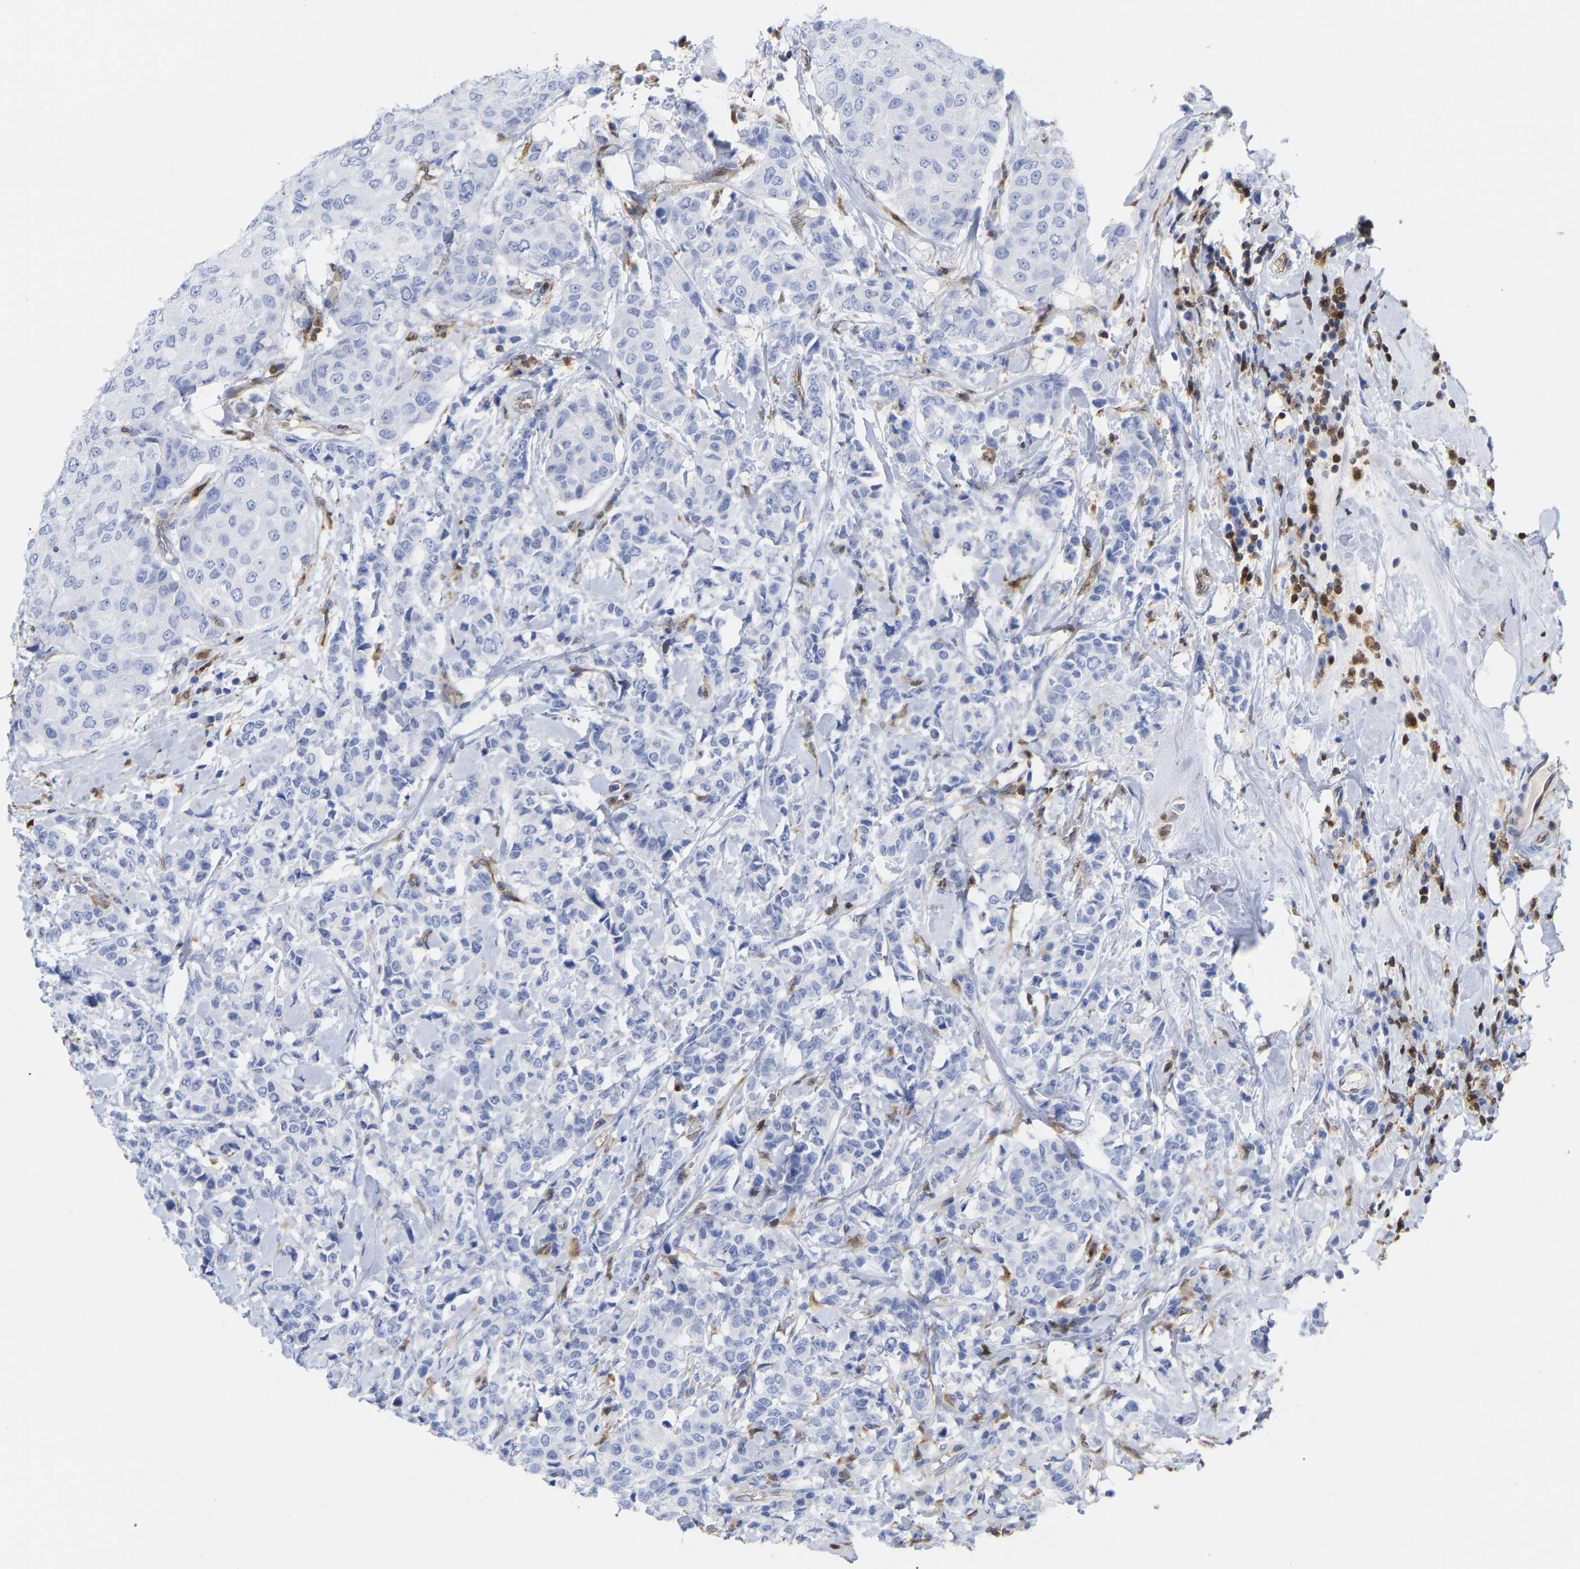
{"staining": {"intensity": "negative", "quantity": "none", "location": "none"}, "tissue": "breast cancer", "cell_type": "Tumor cells", "image_type": "cancer", "snomed": [{"axis": "morphology", "description": "Duct carcinoma"}, {"axis": "topography", "description": "Breast"}], "caption": "IHC of human breast cancer displays no positivity in tumor cells.", "gene": "GIMAP4", "patient": {"sex": "female", "age": 27}}